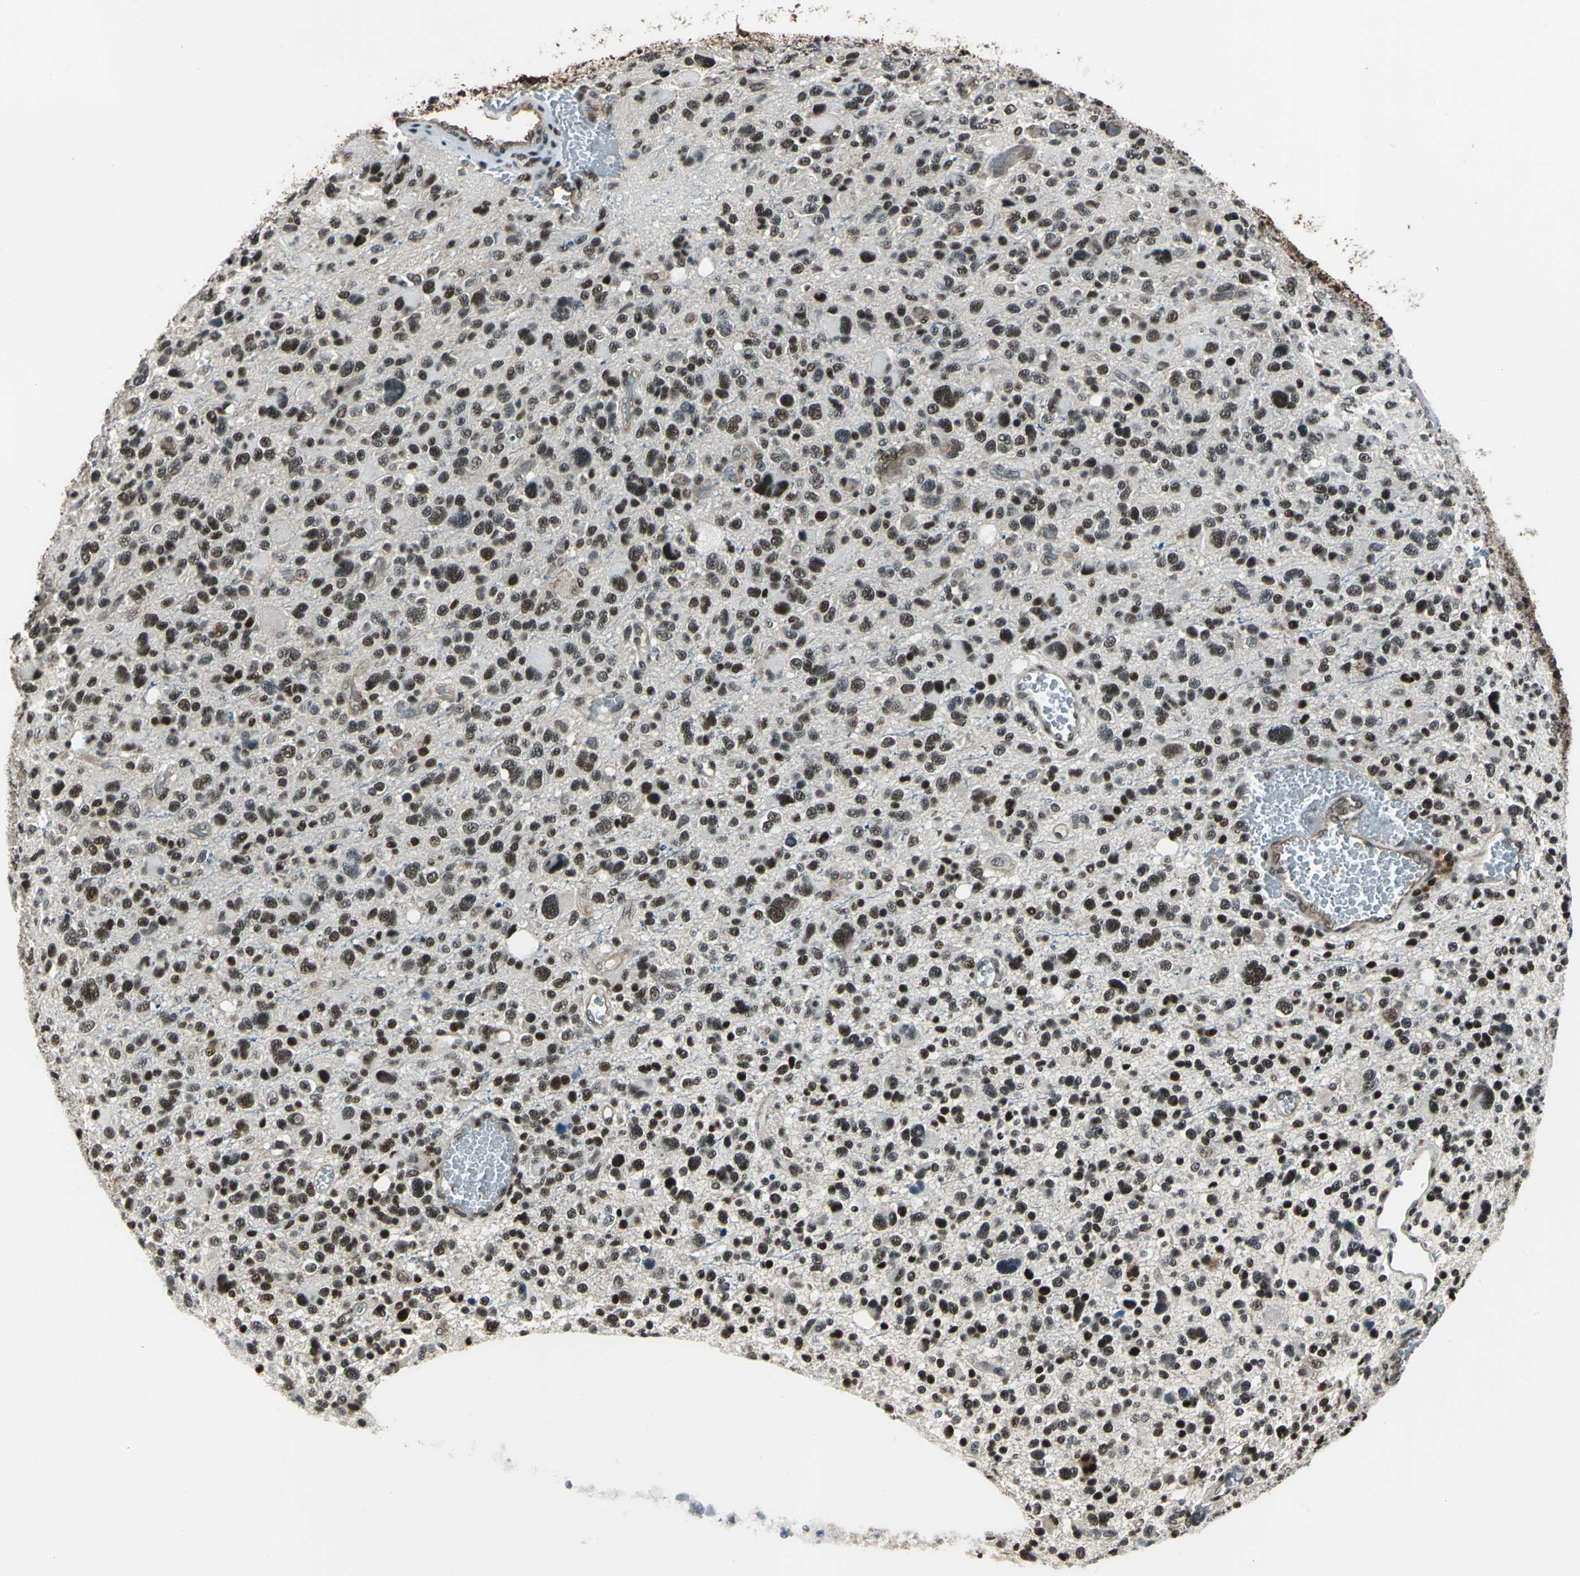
{"staining": {"intensity": "moderate", "quantity": ">75%", "location": "nuclear"}, "tissue": "glioma", "cell_type": "Tumor cells", "image_type": "cancer", "snomed": [{"axis": "morphology", "description": "Glioma, malignant, High grade"}, {"axis": "topography", "description": "Brain"}], "caption": "Moderate nuclear protein positivity is seen in about >75% of tumor cells in glioma.", "gene": "NR2C2", "patient": {"sex": "male", "age": 48}}